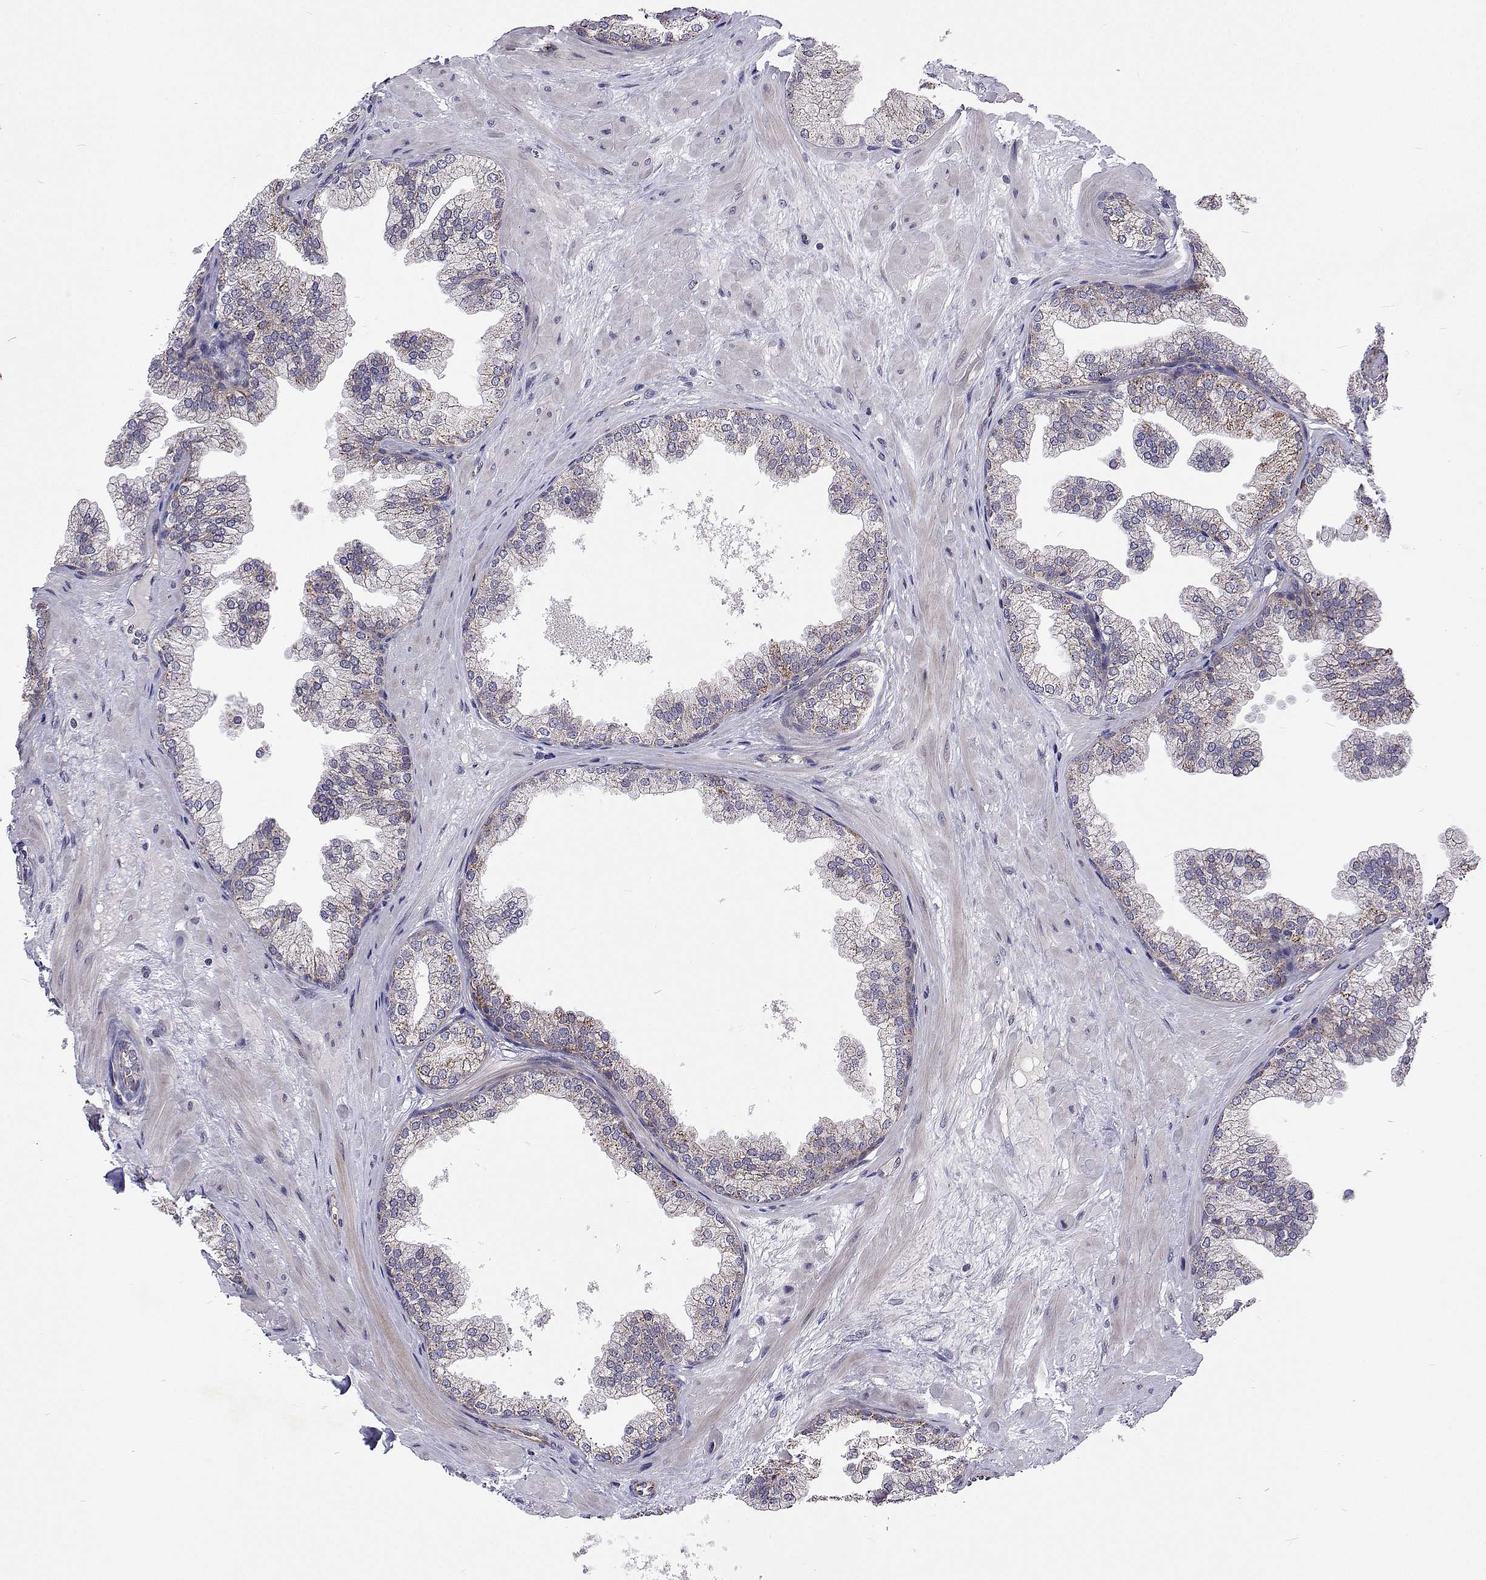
{"staining": {"intensity": "weak", "quantity": "<25%", "location": "cytoplasmic/membranous"}, "tissue": "prostate", "cell_type": "Glandular cells", "image_type": "normal", "snomed": [{"axis": "morphology", "description": "Normal tissue, NOS"}, {"axis": "topography", "description": "Prostate"}], "caption": "An immunohistochemistry (IHC) photomicrograph of unremarkable prostate is shown. There is no staining in glandular cells of prostate.", "gene": "DHTKD1", "patient": {"sex": "male", "age": 37}}